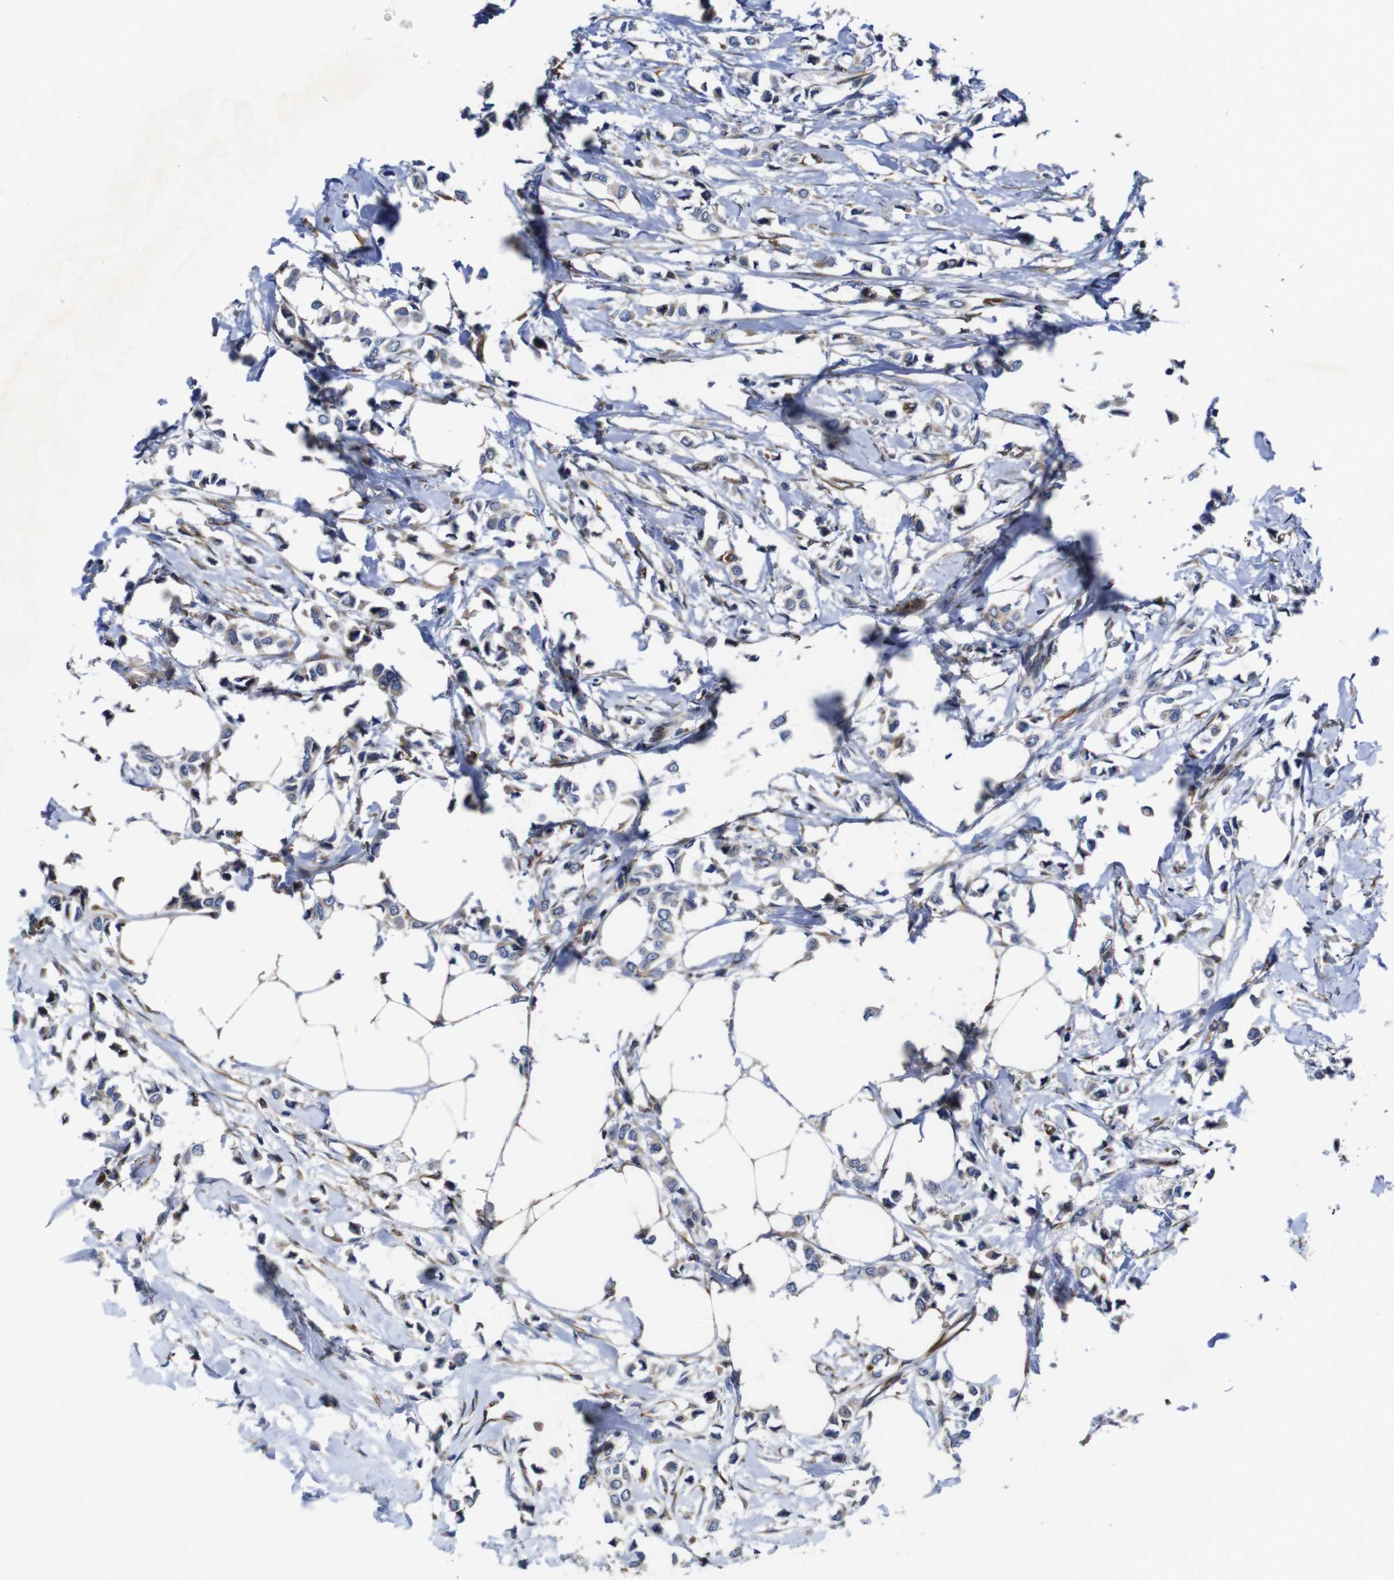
{"staining": {"intensity": "negative", "quantity": "none", "location": "none"}, "tissue": "breast cancer", "cell_type": "Tumor cells", "image_type": "cancer", "snomed": [{"axis": "morphology", "description": "Lobular carcinoma"}, {"axis": "topography", "description": "Breast"}], "caption": "High magnification brightfield microscopy of breast lobular carcinoma stained with DAB (brown) and counterstained with hematoxylin (blue): tumor cells show no significant staining.", "gene": "POMK", "patient": {"sex": "female", "age": 51}}